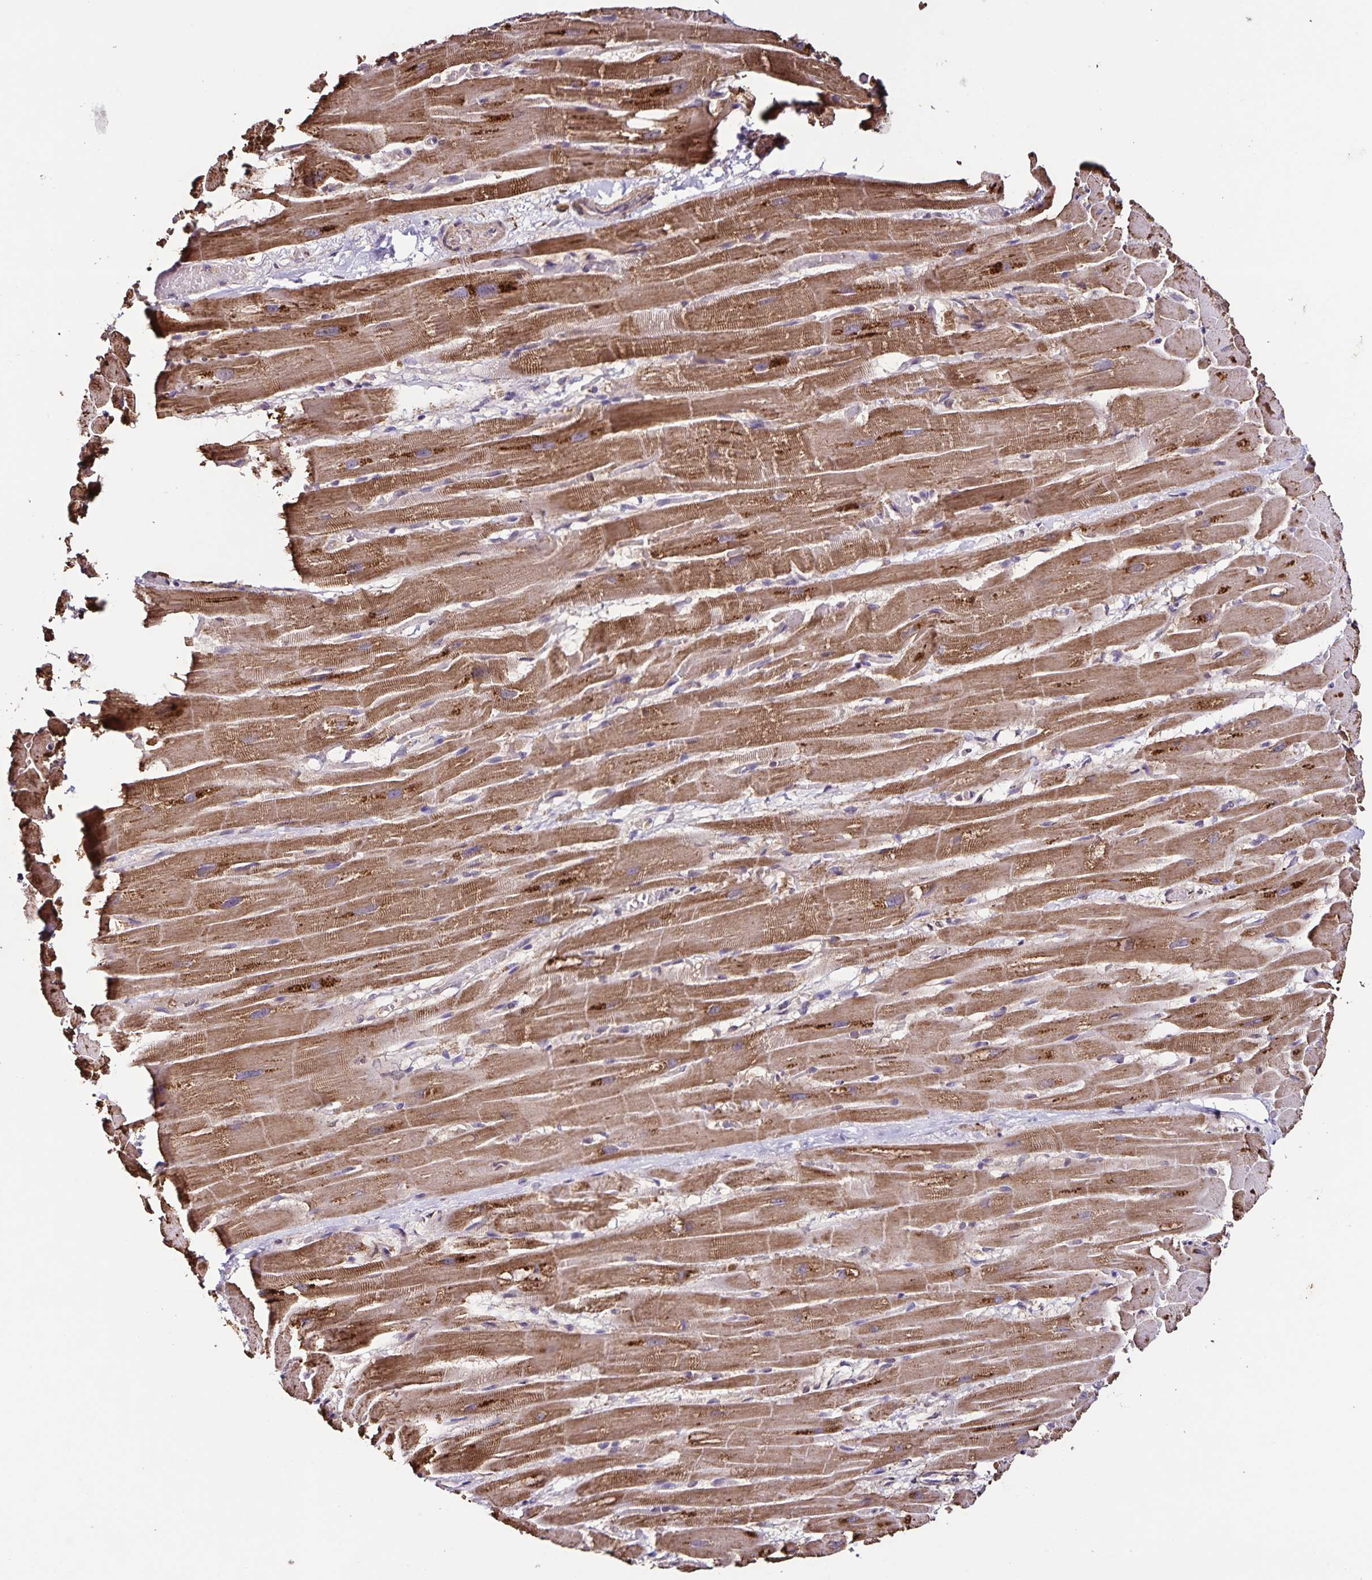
{"staining": {"intensity": "moderate", "quantity": ">75%", "location": "cytoplasmic/membranous"}, "tissue": "heart muscle", "cell_type": "Cardiomyocytes", "image_type": "normal", "snomed": [{"axis": "morphology", "description": "Normal tissue, NOS"}, {"axis": "topography", "description": "Heart"}], "caption": "Brown immunohistochemical staining in benign heart muscle shows moderate cytoplasmic/membranous positivity in about >75% of cardiomyocytes. Using DAB (brown) and hematoxylin (blue) stains, captured at high magnification using brightfield microscopy.", "gene": "MAN1A1", "patient": {"sex": "male", "age": 37}}